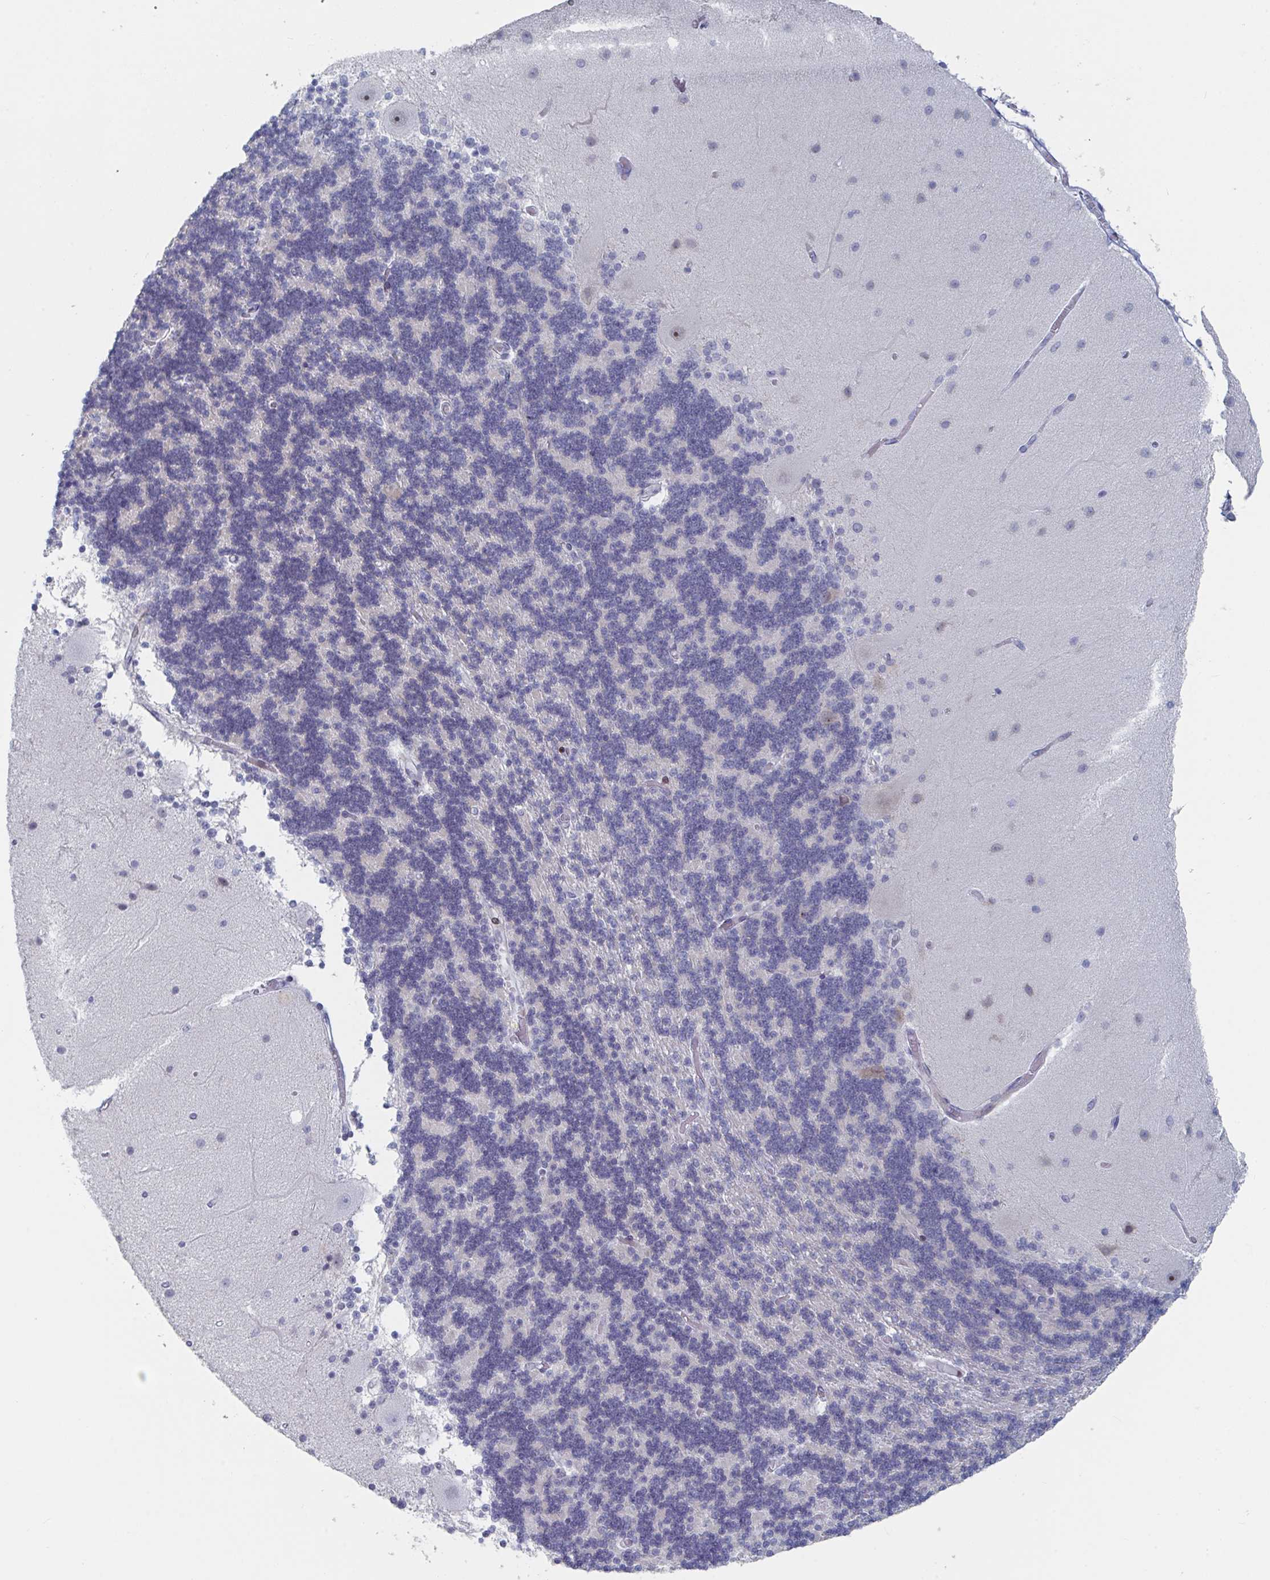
{"staining": {"intensity": "negative", "quantity": "none", "location": "none"}, "tissue": "cerebellum", "cell_type": "Cells in granular layer", "image_type": "normal", "snomed": [{"axis": "morphology", "description": "Normal tissue, NOS"}, {"axis": "topography", "description": "Cerebellum"}], "caption": "DAB immunohistochemical staining of benign human cerebellum demonstrates no significant positivity in cells in granular layer. (DAB (3,3'-diaminobenzidine) immunohistochemistry, high magnification).", "gene": "NR1H2", "patient": {"sex": "female", "age": 54}}